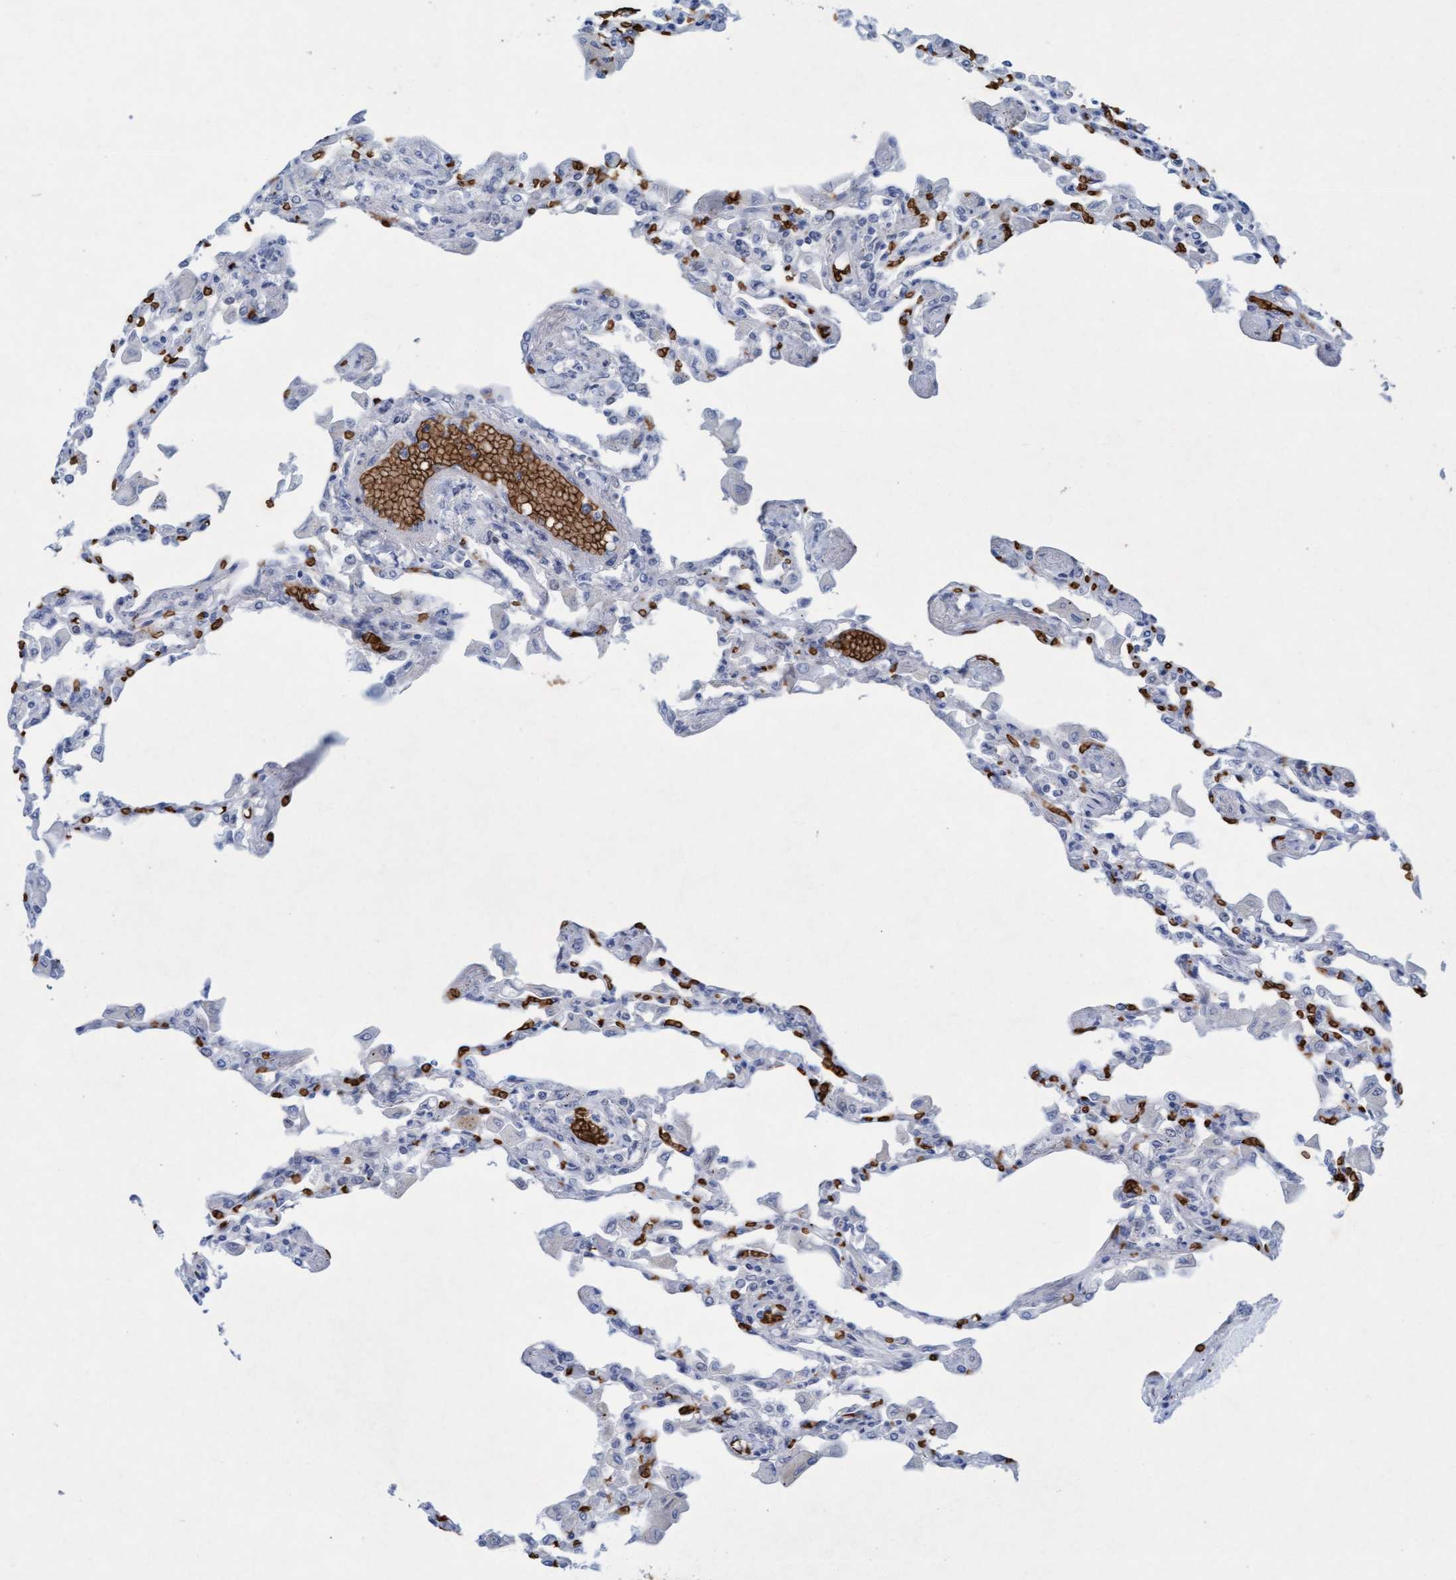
{"staining": {"intensity": "negative", "quantity": "none", "location": "none"}, "tissue": "lung", "cell_type": "Alveolar cells", "image_type": "normal", "snomed": [{"axis": "morphology", "description": "Normal tissue, NOS"}, {"axis": "topography", "description": "Bronchus"}, {"axis": "topography", "description": "Lung"}], "caption": "DAB immunohistochemical staining of unremarkable human lung exhibits no significant expression in alveolar cells.", "gene": "SPEM2", "patient": {"sex": "female", "age": 49}}